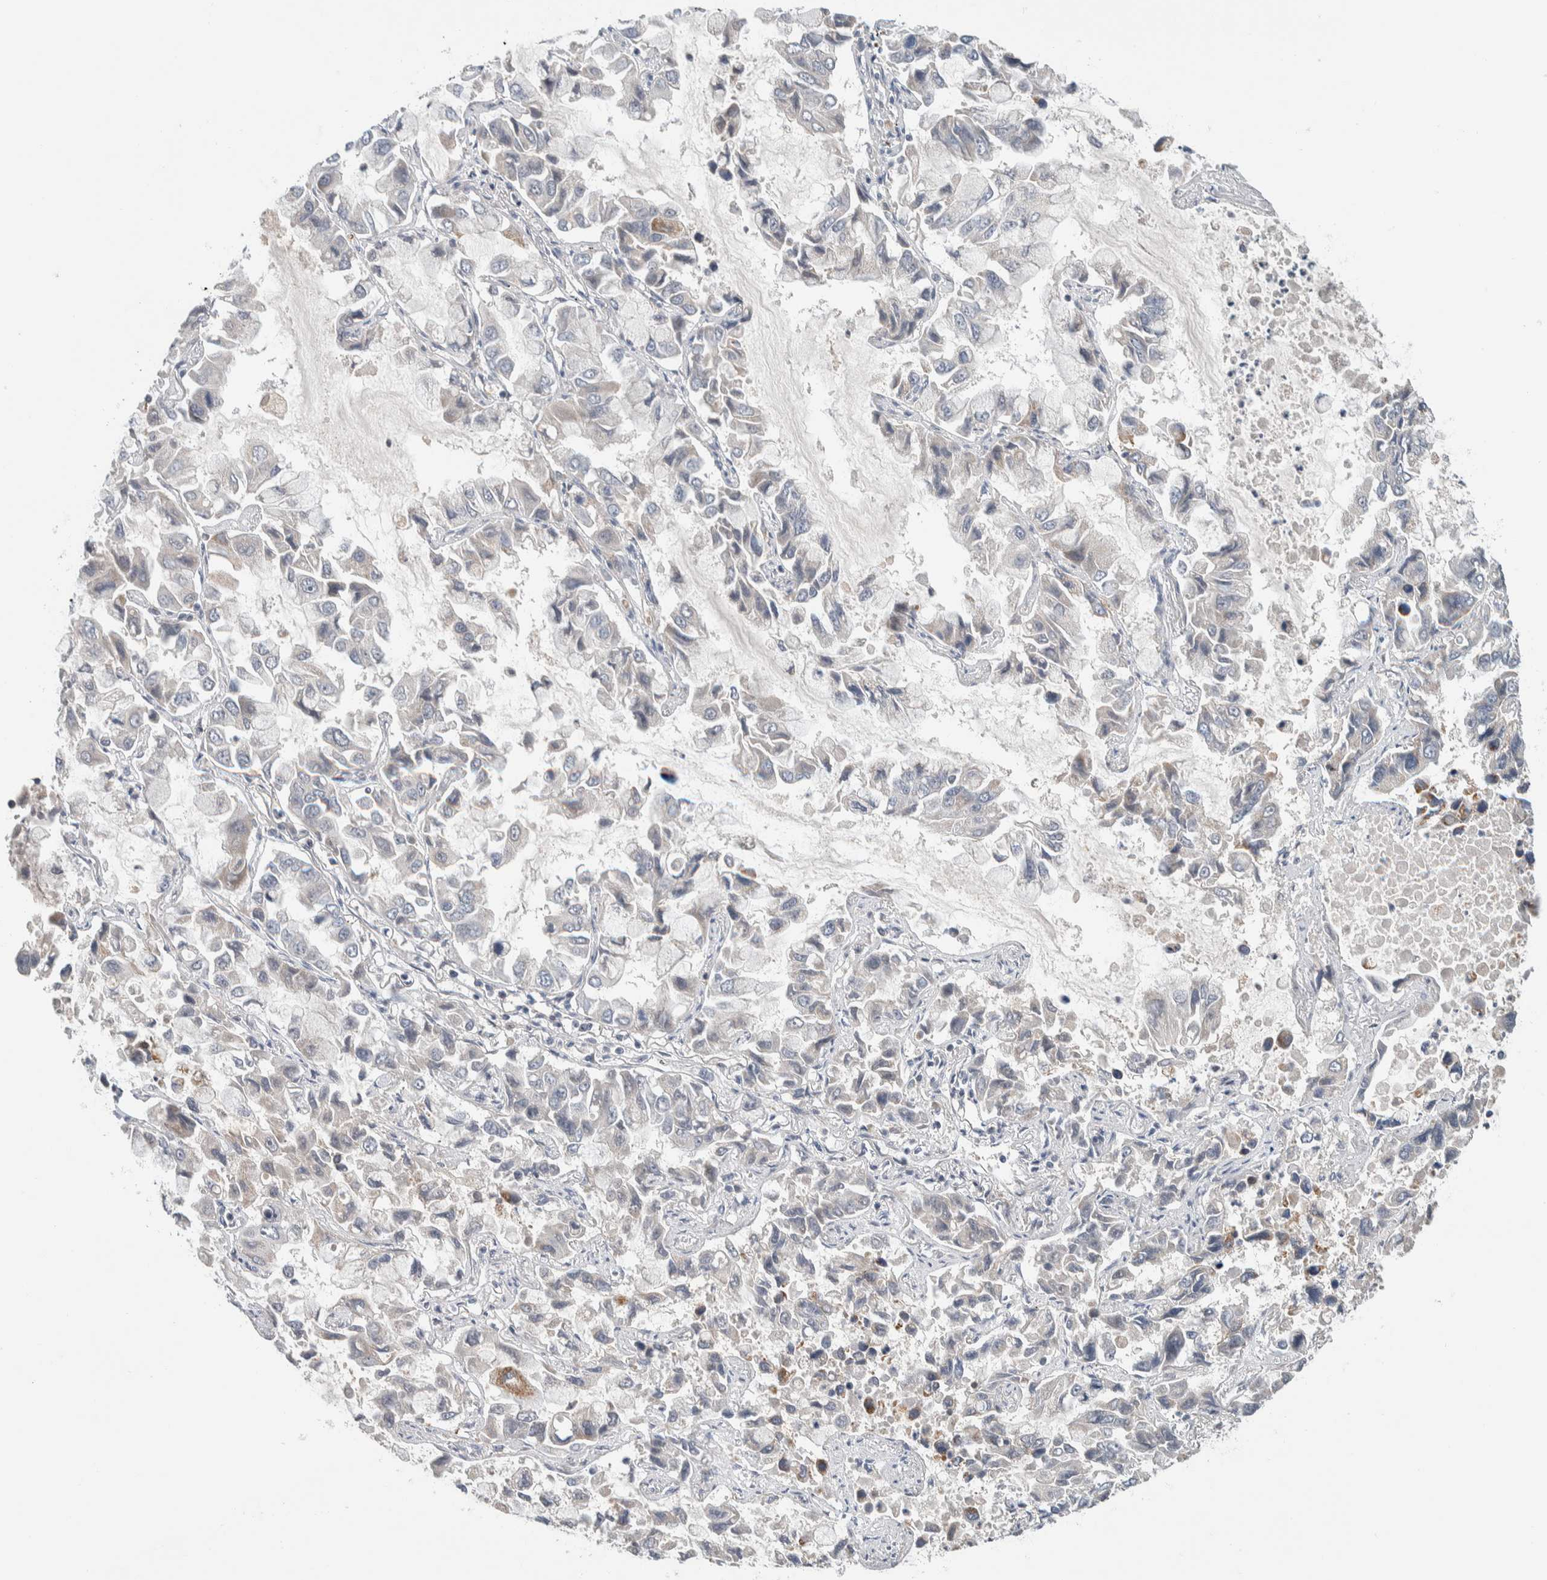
{"staining": {"intensity": "negative", "quantity": "none", "location": "none"}, "tissue": "lung cancer", "cell_type": "Tumor cells", "image_type": "cancer", "snomed": [{"axis": "morphology", "description": "Adenocarcinoma, NOS"}, {"axis": "topography", "description": "Lung"}], "caption": "Tumor cells show no significant protein positivity in lung adenocarcinoma. (DAB immunohistochemistry (IHC) with hematoxylin counter stain).", "gene": "SHPK", "patient": {"sex": "male", "age": 64}}